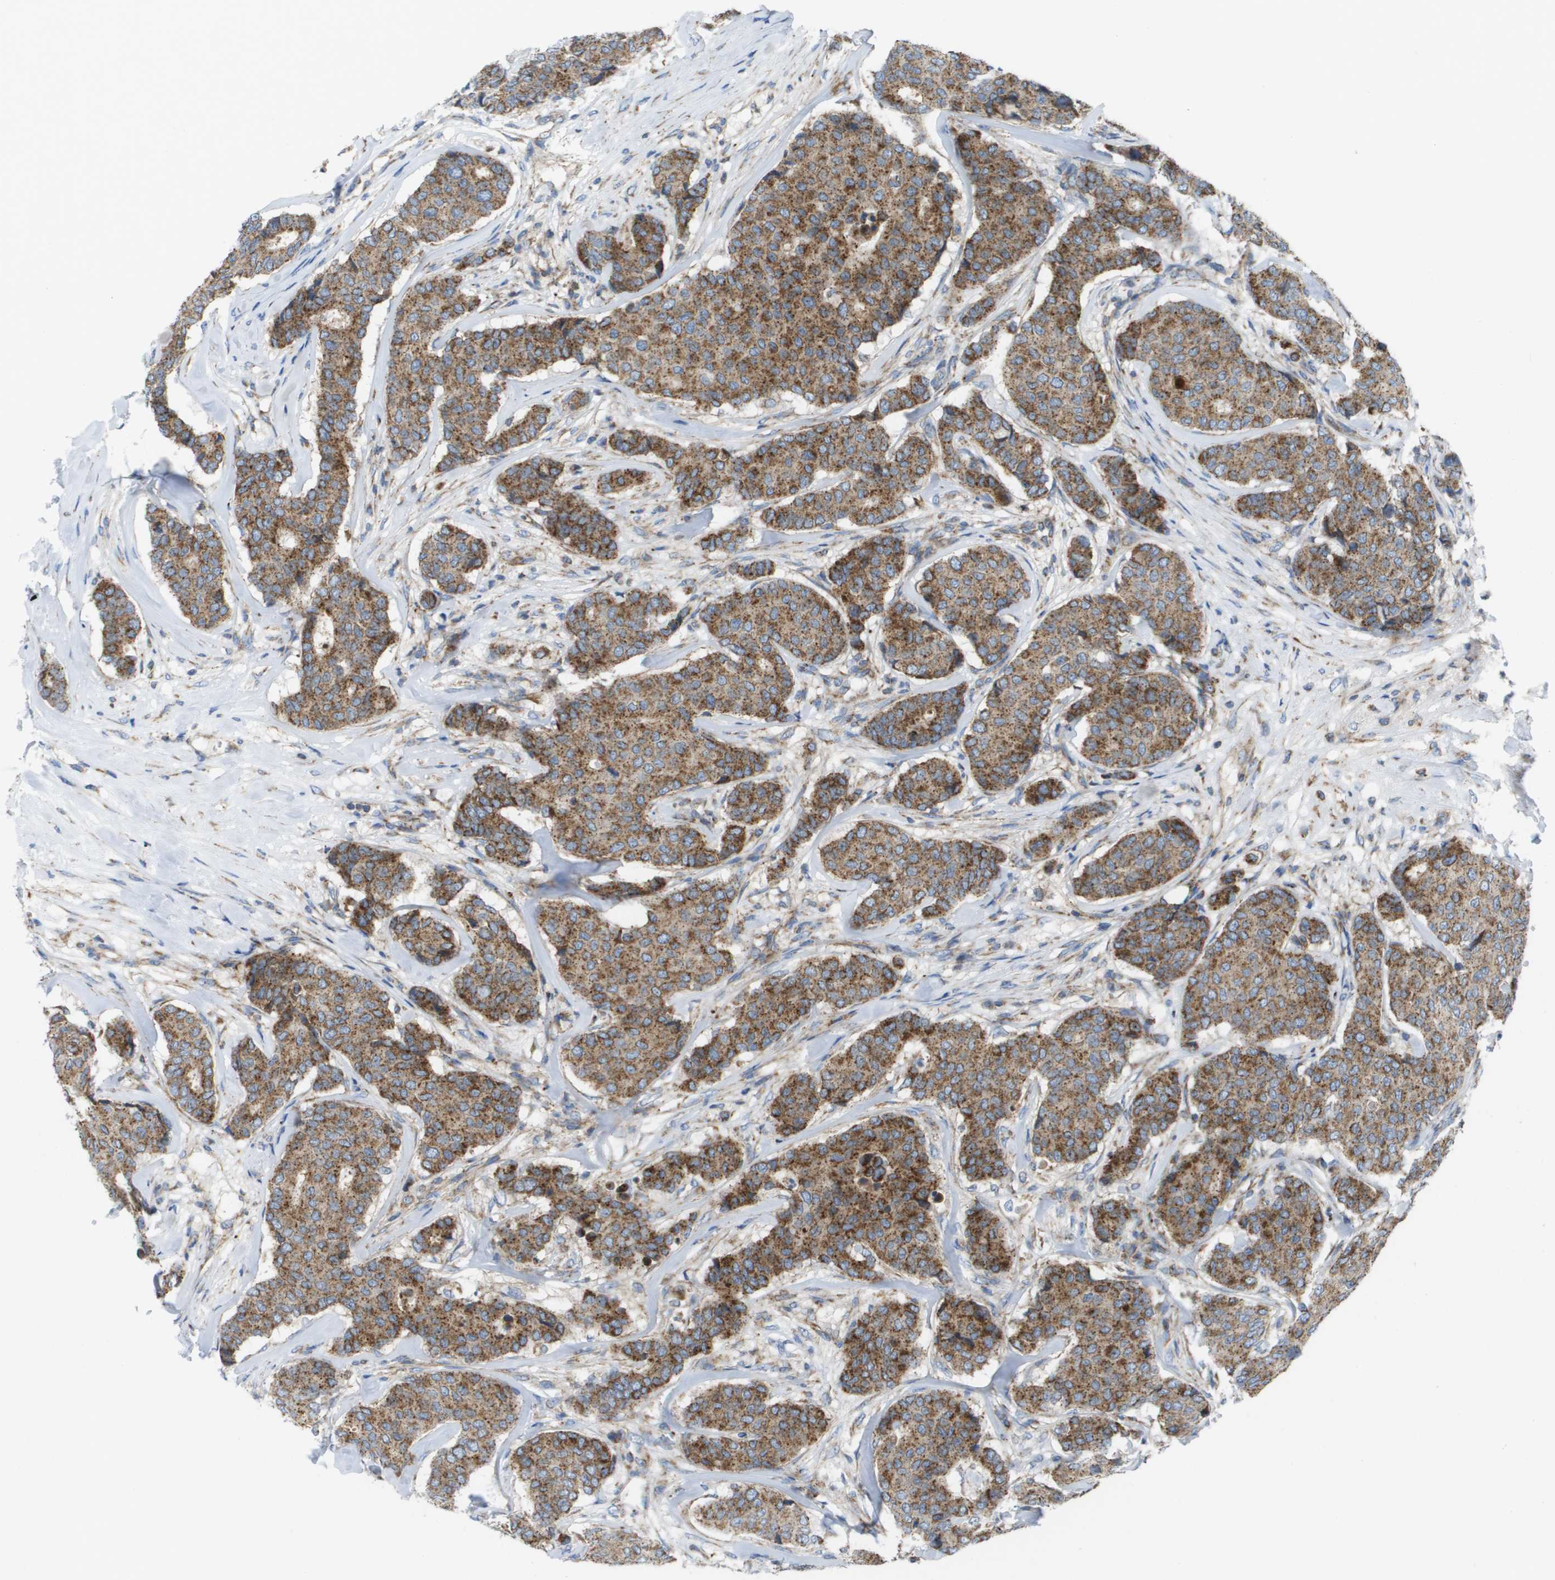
{"staining": {"intensity": "moderate", "quantity": ">75%", "location": "cytoplasmic/membranous"}, "tissue": "breast cancer", "cell_type": "Tumor cells", "image_type": "cancer", "snomed": [{"axis": "morphology", "description": "Duct carcinoma"}, {"axis": "topography", "description": "Breast"}], "caption": "A high-resolution image shows immunohistochemistry (IHC) staining of breast cancer (infiltrating ductal carcinoma), which displays moderate cytoplasmic/membranous expression in approximately >75% of tumor cells.", "gene": "FIS1", "patient": {"sex": "female", "age": 75}}